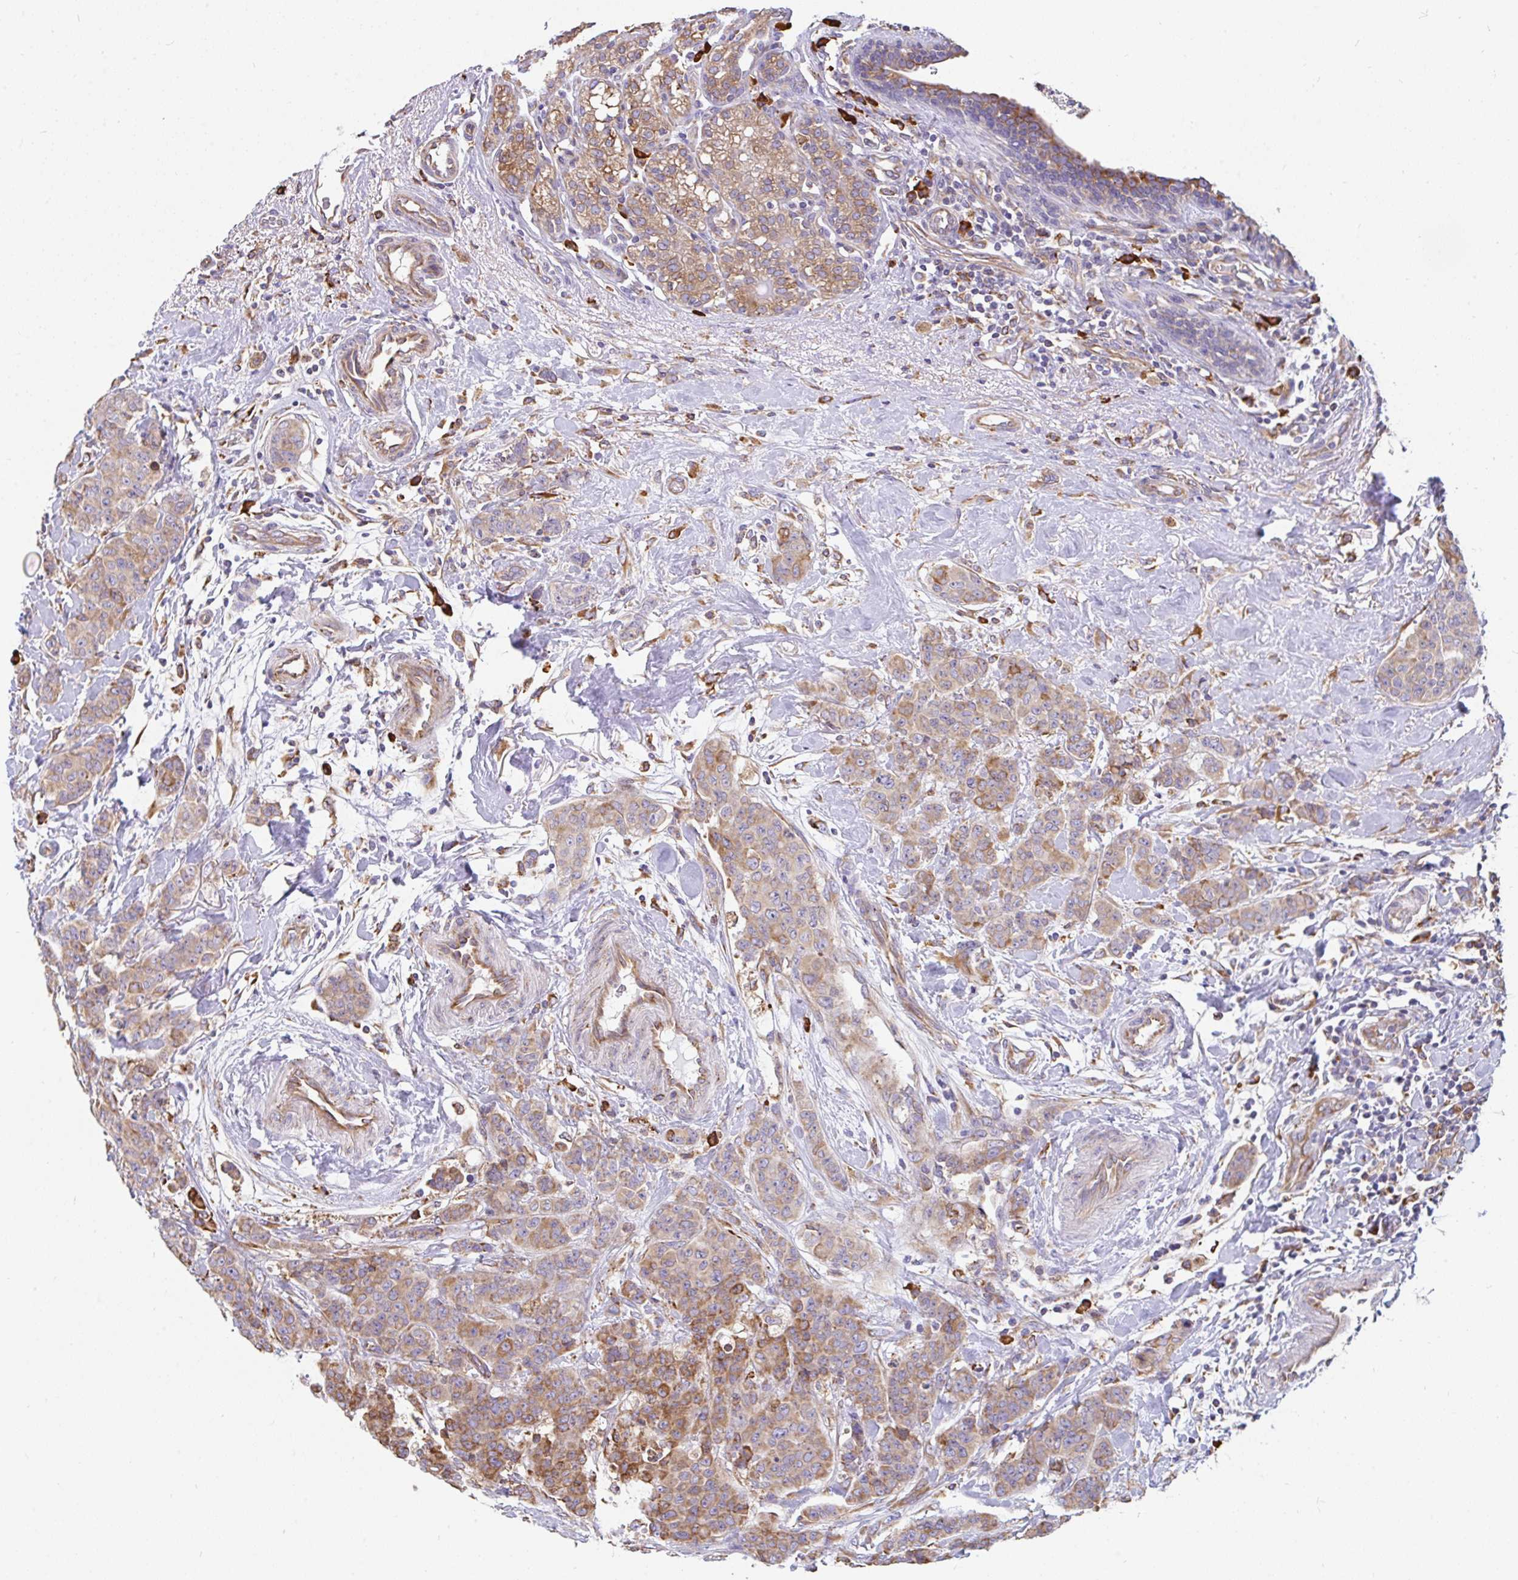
{"staining": {"intensity": "moderate", "quantity": ">75%", "location": "cytoplasmic/membranous"}, "tissue": "breast cancer", "cell_type": "Tumor cells", "image_type": "cancer", "snomed": [{"axis": "morphology", "description": "Duct carcinoma"}, {"axis": "topography", "description": "Breast"}], "caption": "Tumor cells reveal medium levels of moderate cytoplasmic/membranous expression in approximately >75% of cells in human breast cancer (intraductal carcinoma). Nuclei are stained in blue.", "gene": "EML5", "patient": {"sex": "female", "age": 40}}